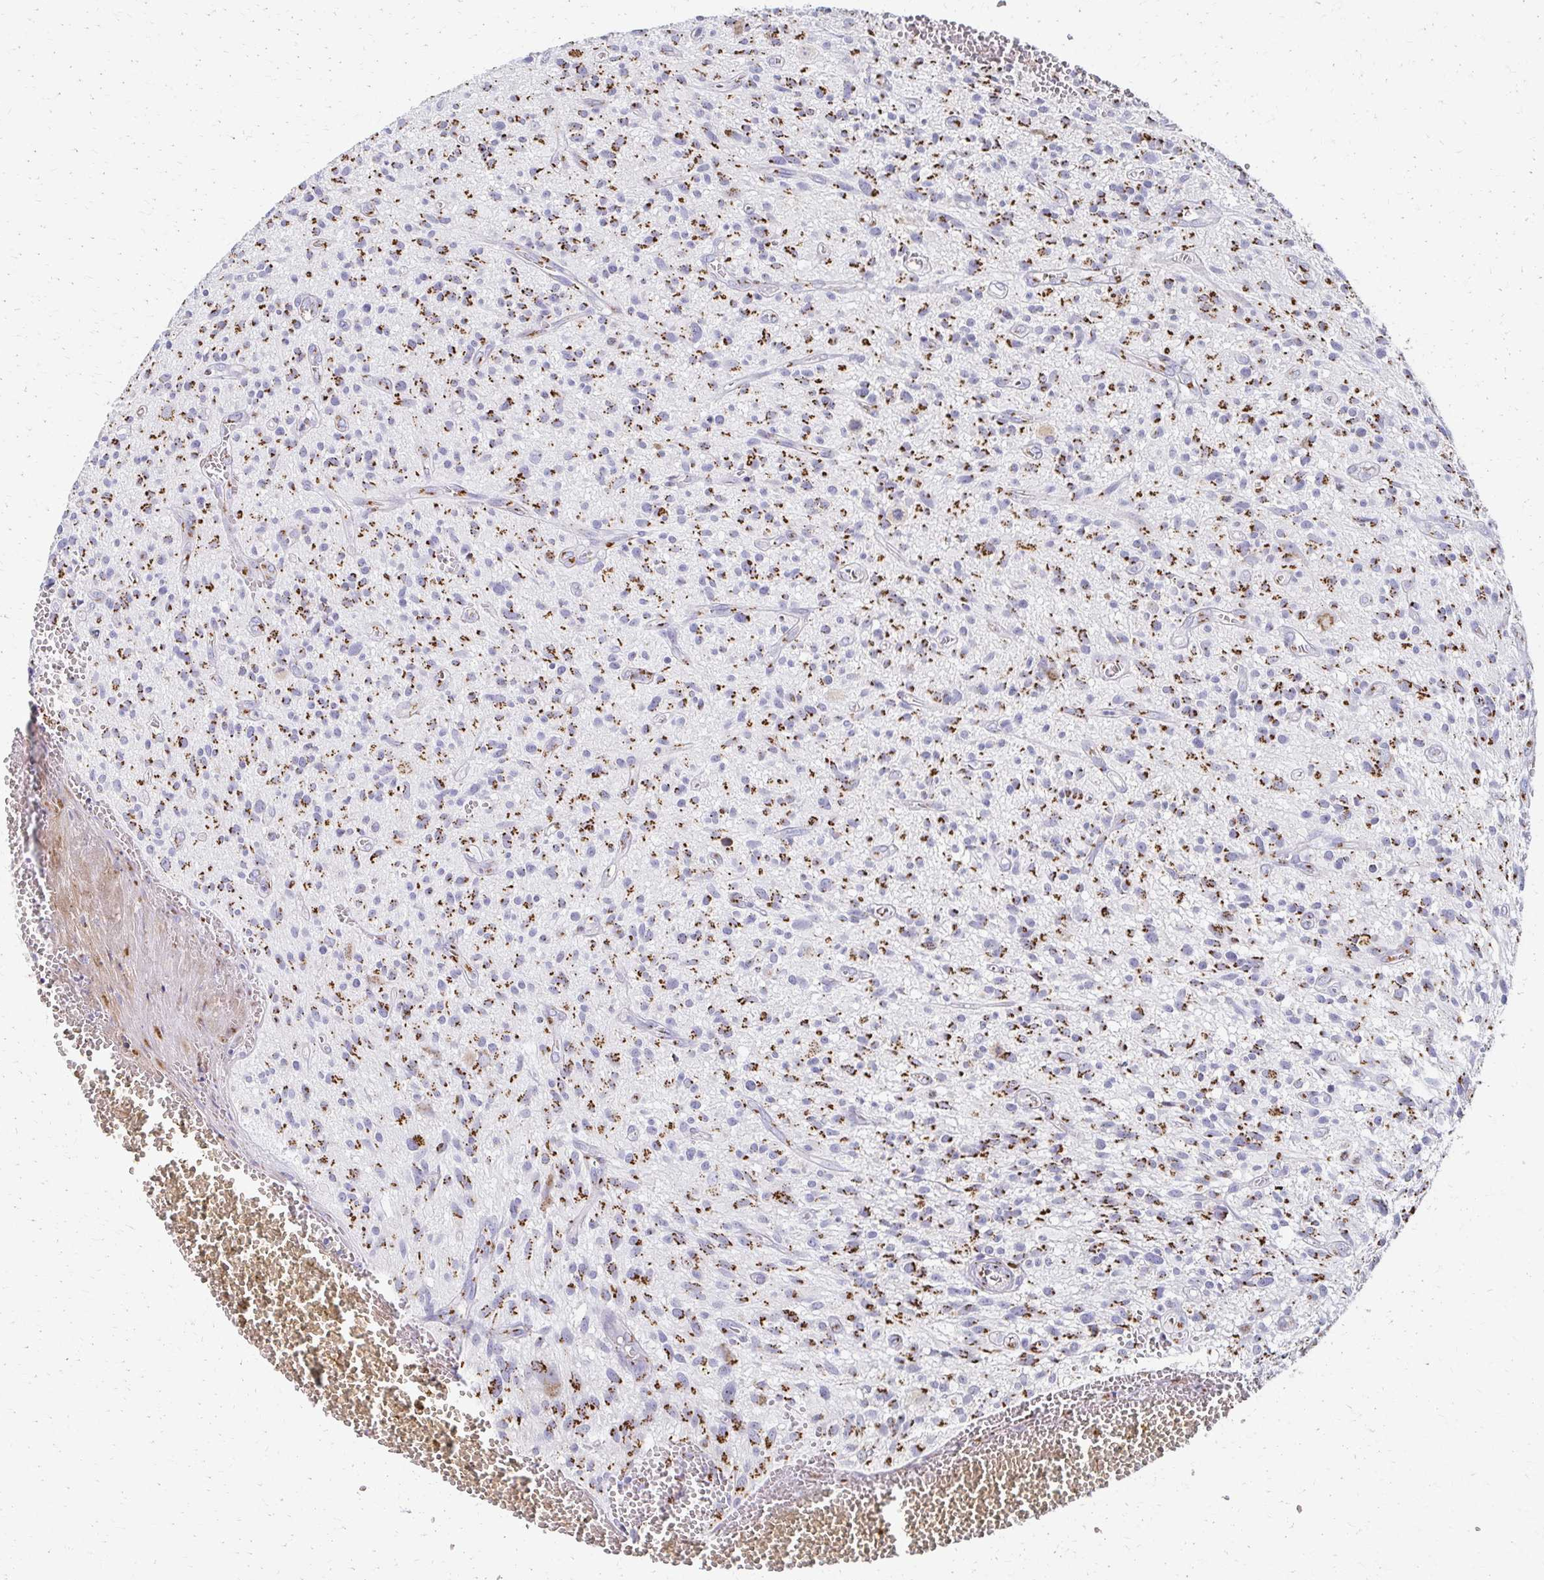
{"staining": {"intensity": "moderate", "quantity": ">75%", "location": "cytoplasmic/membranous"}, "tissue": "glioma", "cell_type": "Tumor cells", "image_type": "cancer", "snomed": [{"axis": "morphology", "description": "Glioma, malignant, High grade"}, {"axis": "topography", "description": "Brain"}], "caption": "Brown immunohistochemical staining in human malignant glioma (high-grade) exhibits moderate cytoplasmic/membranous positivity in approximately >75% of tumor cells. (DAB = brown stain, brightfield microscopy at high magnification).", "gene": "TM9SF1", "patient": {"sex": "male", "age": 75}}